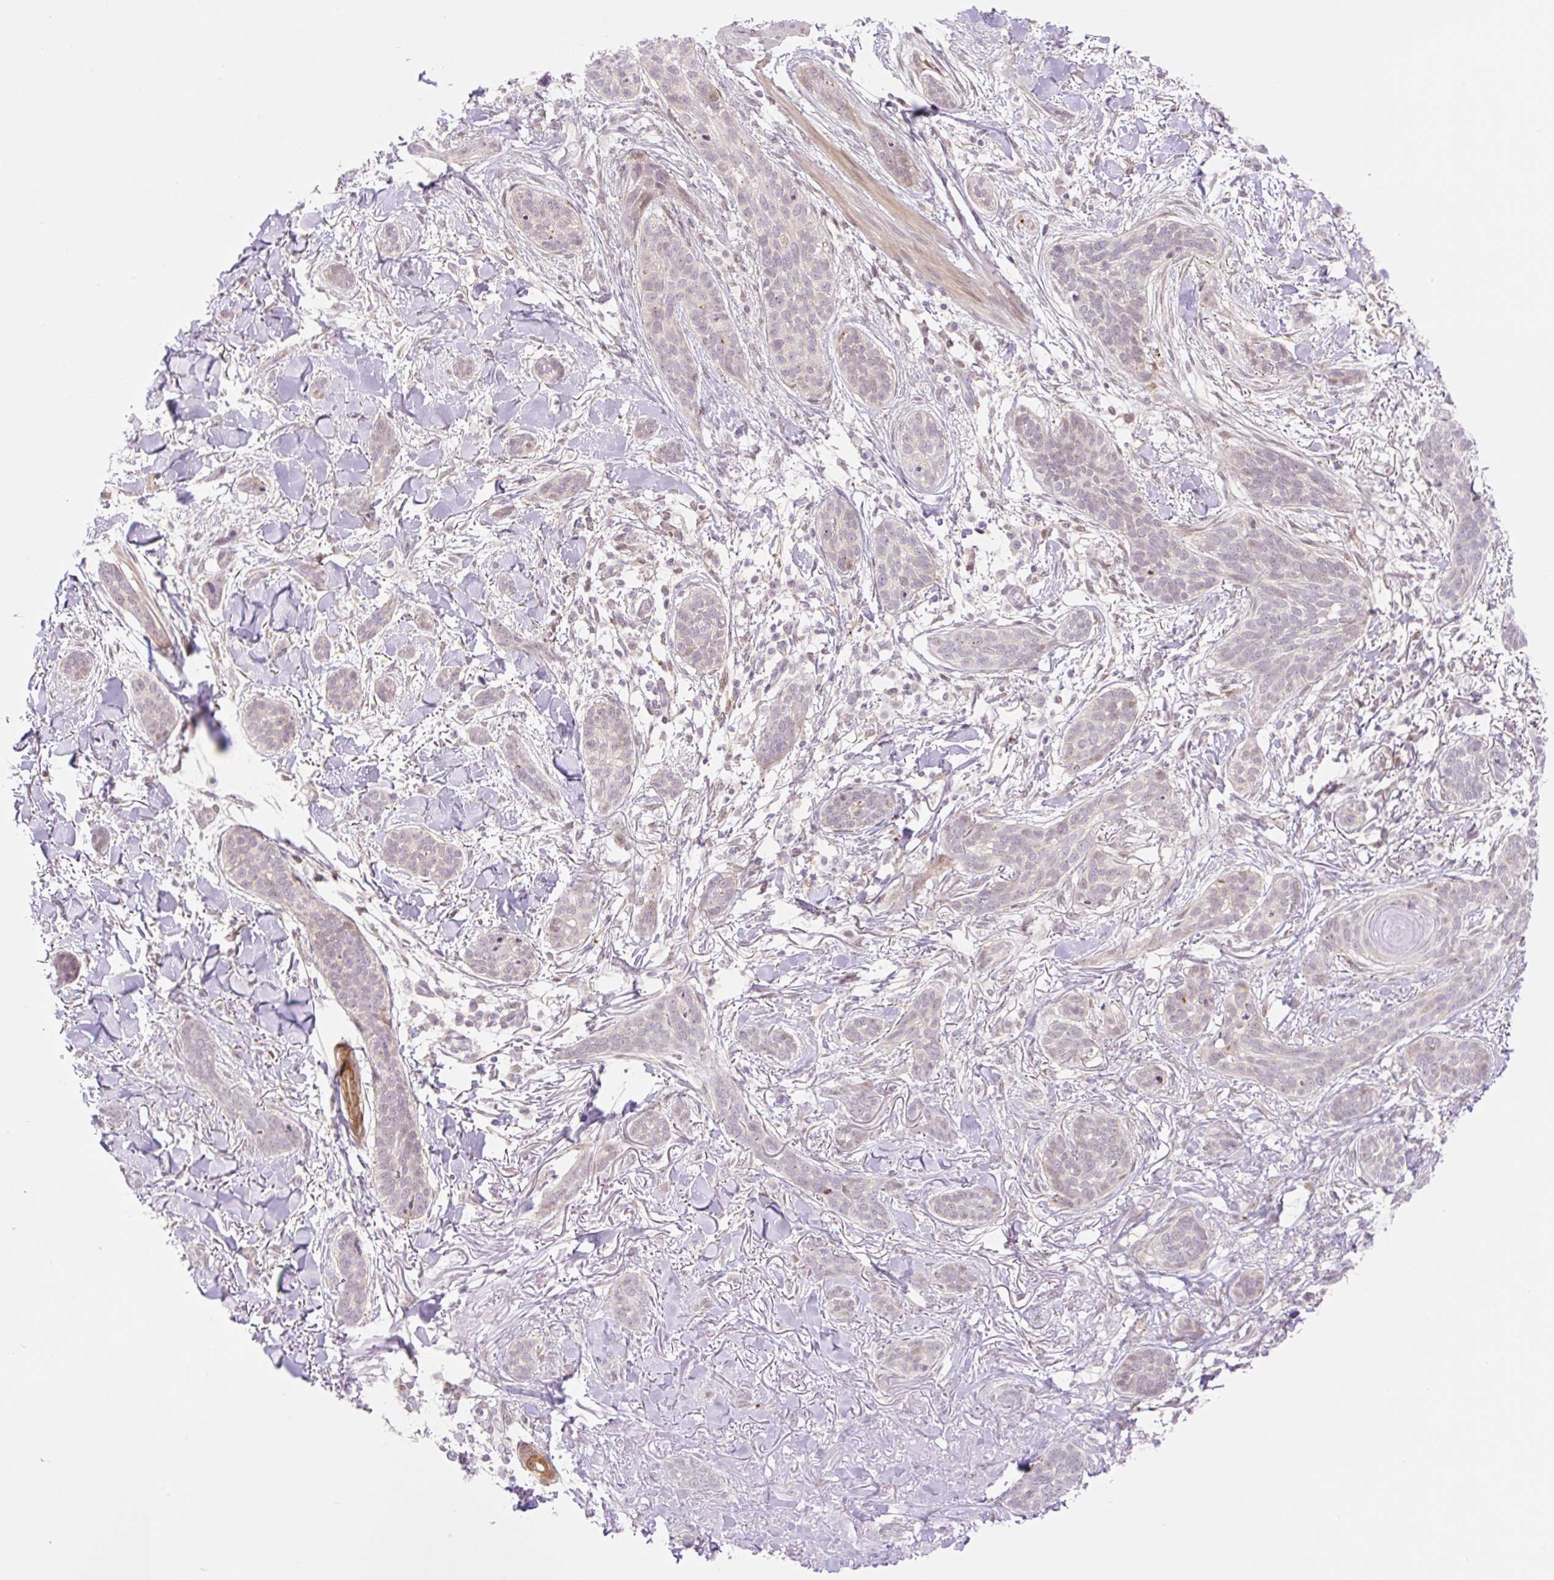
{"staining": {"intensity": "negative", "quantity": "none", "location": "none"}, "tissue": "skin cancer", "cell_type": "Tumor cells", "image_type": "cancer", "snomed": [{"axis": "morphology", "description": "Basal cell carcinoma"}, {"axis": "topography", "description": "Skin"}], "caption": "Protein analysis of skin cancer (basal cell carcinoma) reveals no significant staining in tumor cells. The staining is performed using DAB (3,3'-diaminobenzidine) brown chromogen with nuclei counter-stained in using hematoxylin.", "gene": "ZFP41", "patient": {"sex": "male", "age": 52}}